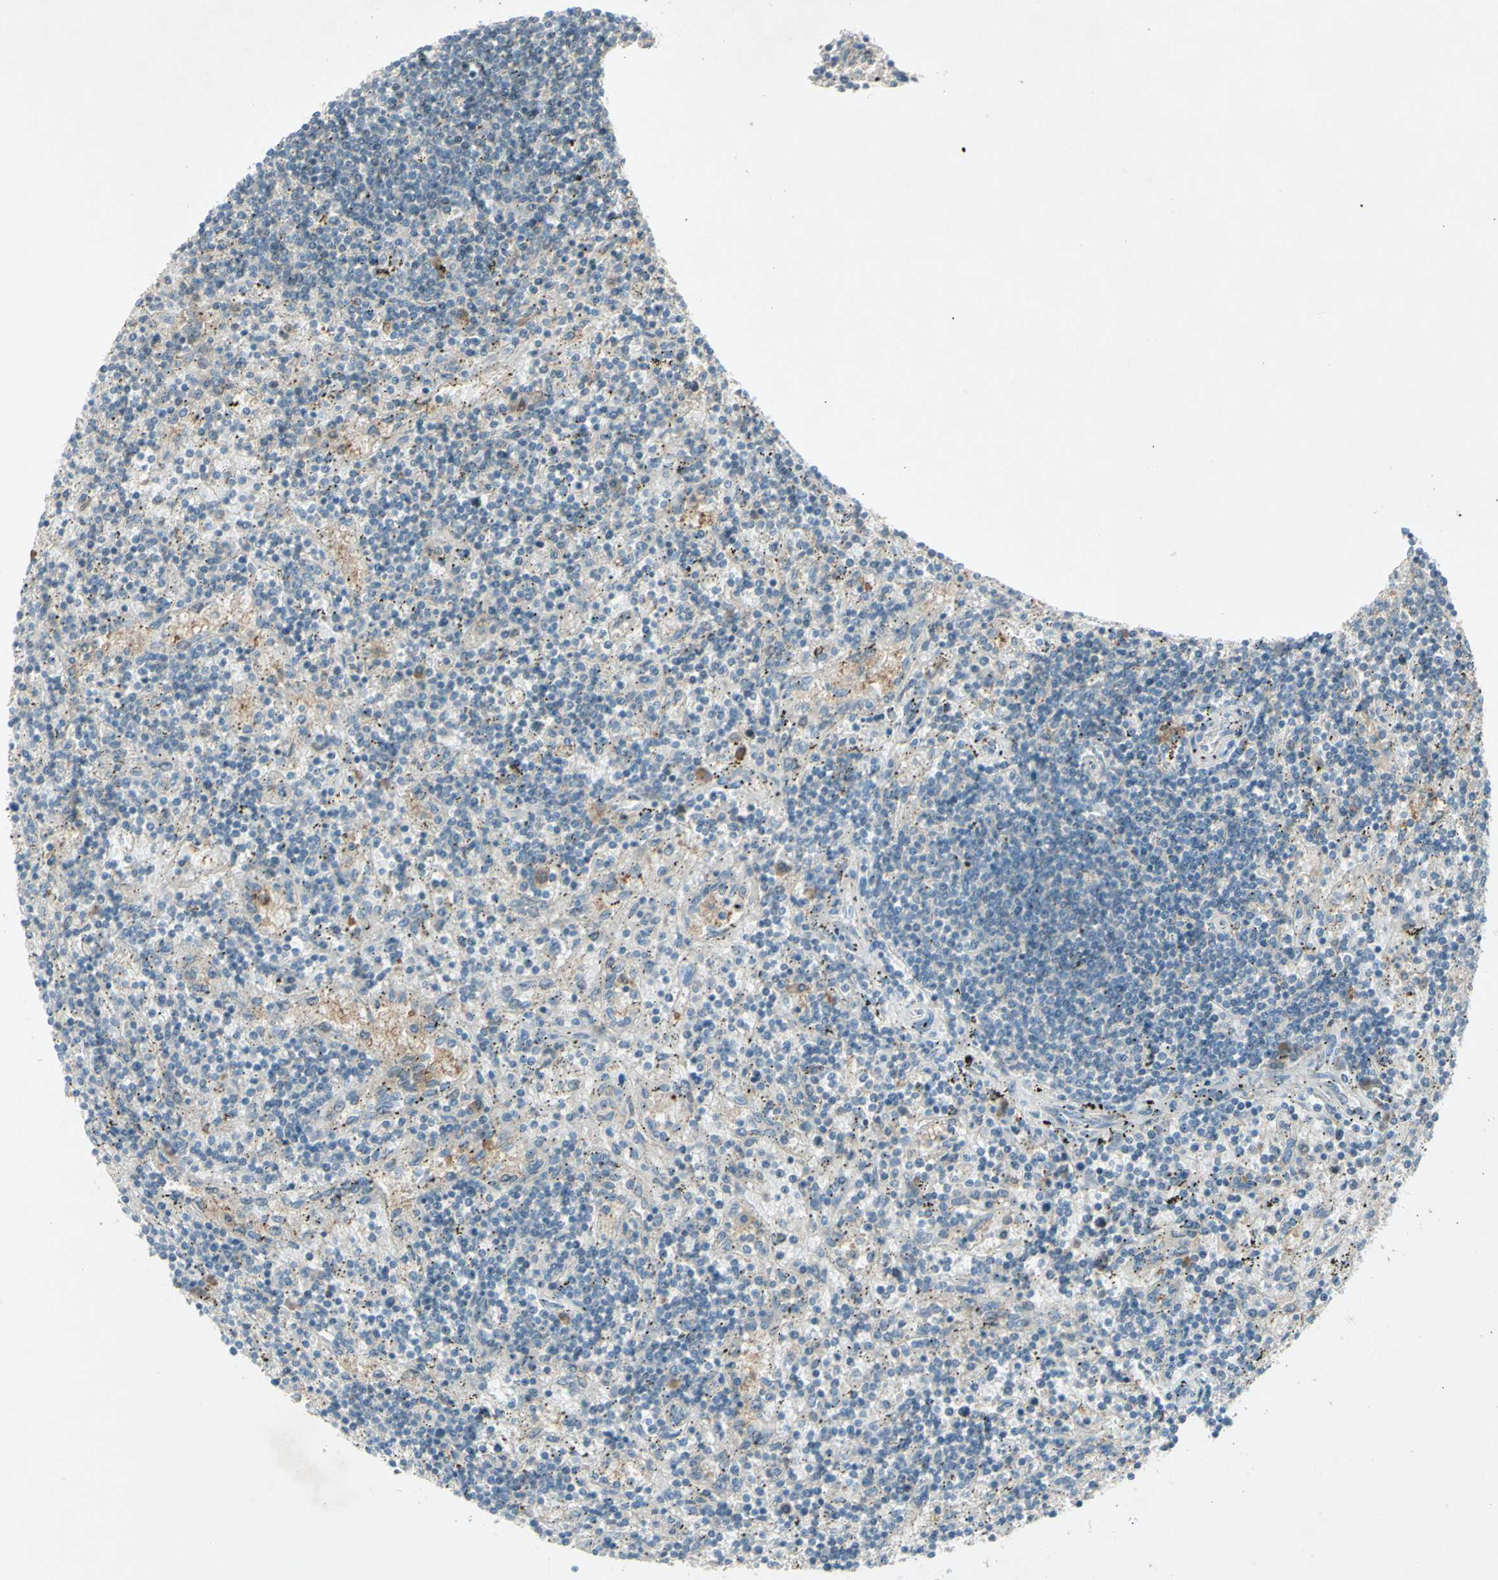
{"staining": {"intensity": "negative", "quantity": "none", "location": "none"}, "tissue": "lymphoma", "cell_type": "Tumor cells", "image_type": "cancer", "snomed": [{"axis": "morphology", "description": "Malignant lymphoma, non-Hodgkin's type, Low grade"}, {"axis": "topography", "description": "Spleen"}], "caption": "Tumor cells are negative for brown protein staining in malignant lymphoma, non-Hodgkin's type (low-grade).", "gene": "C1orf159", "patient": {"sex": "male", "age": 76}}